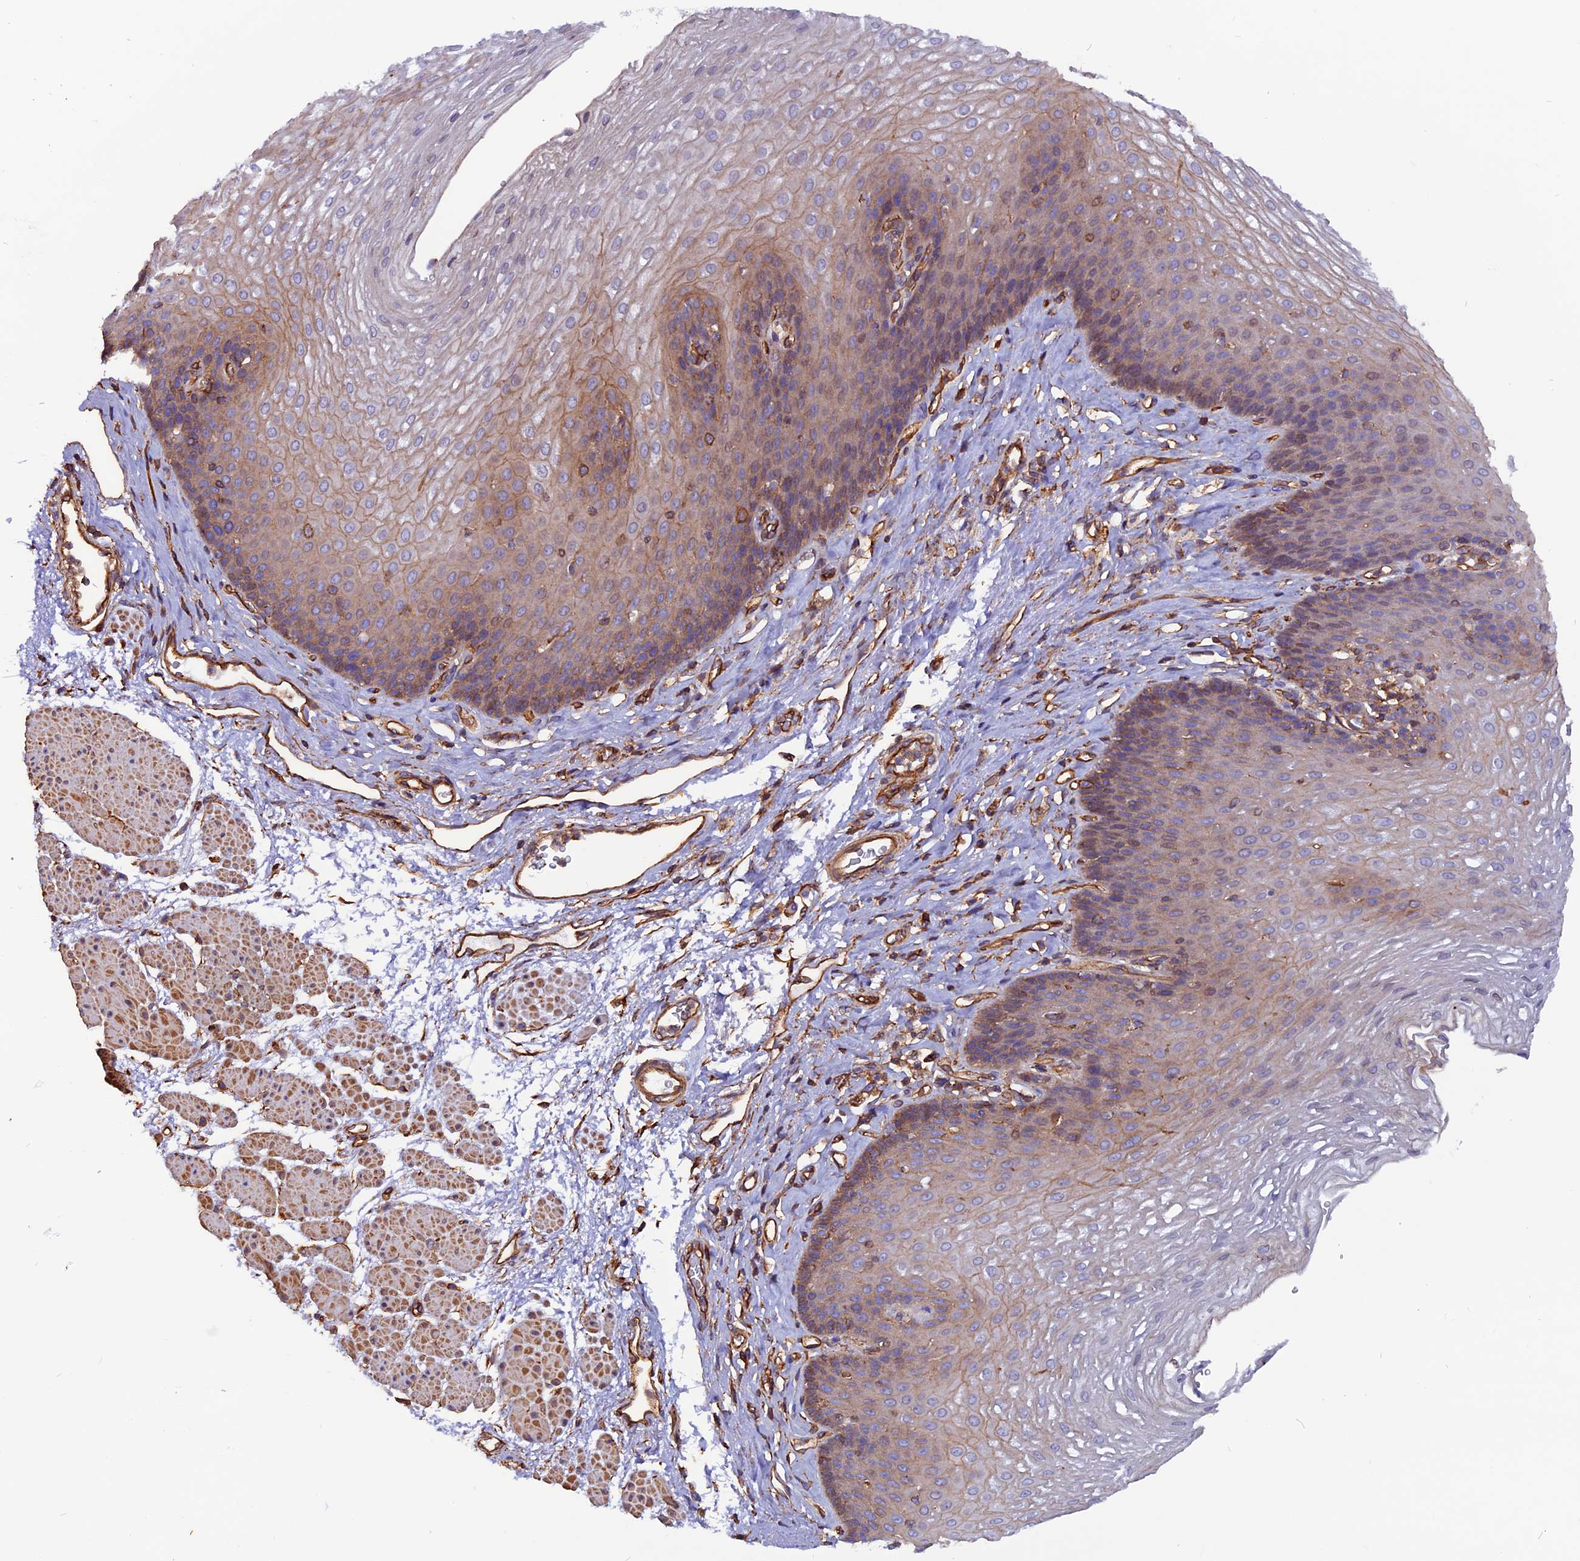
{"staining": {"intensity": "moderate", "quantity": "25%-75%", "location": "cytoplasmic/membranous"}, "tissue": "esophagus", "cell_type": "Squamous epithelial cells", "image_type": "normal", "snomed": [{"axis": "morphology", "description": "Normal tissue, NOS"}, {"axis": "topography", "description": "Esophagus"}], "caption": "Immunohistochemical staining of unremarkable esophagus exhibits moderate cytoplasmic/membranous protein positivity in approximately 25%-75% of squamous epithelial cells. (DAB = brown stain, brightfield microscopy at high magnification).", "gene": "ZNF749", "patient": {"sex": "female", "age": 66}}